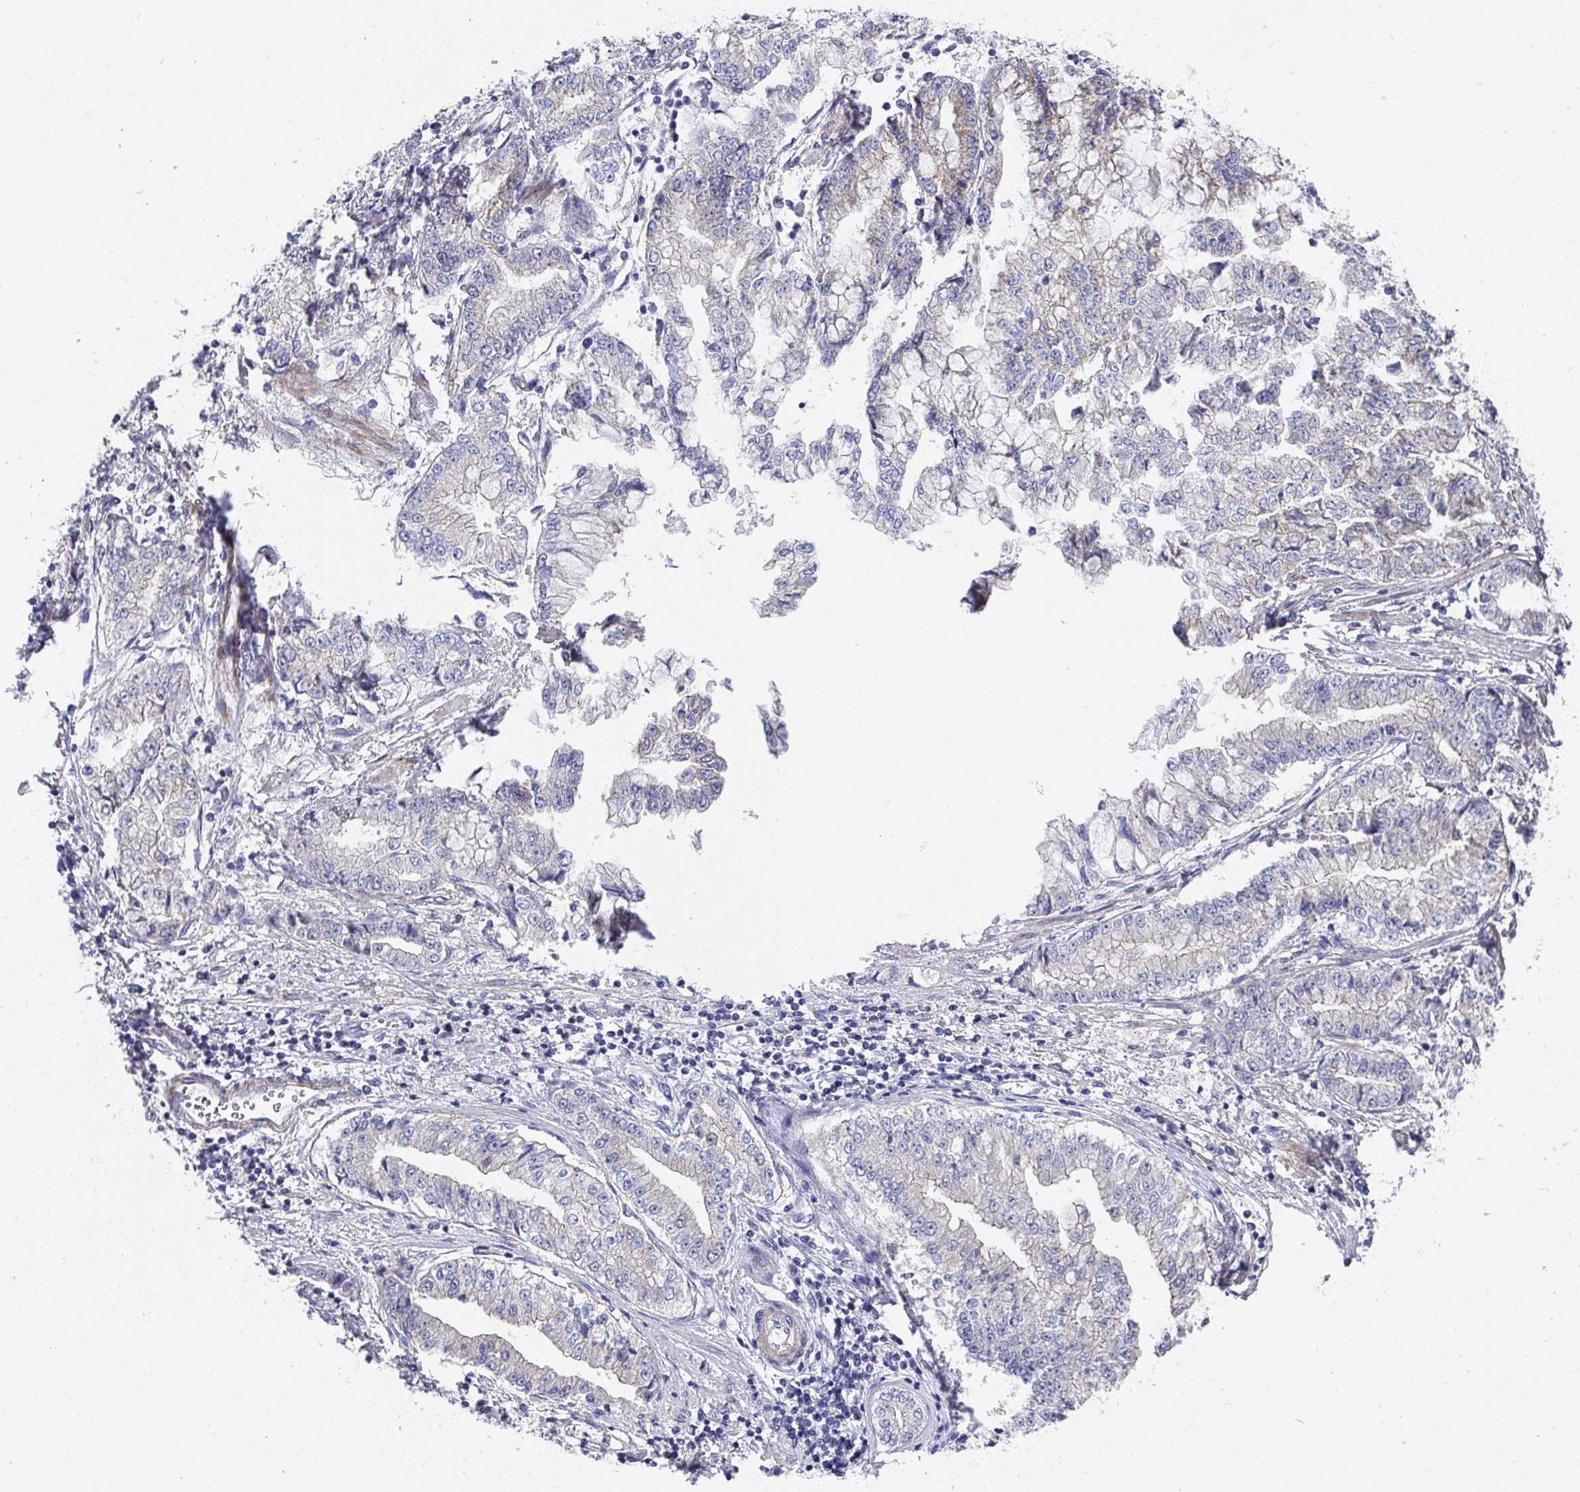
{"staining": {"intensity": "negative", "quantity": "none", "location": "none"}, "tissue": "stomach cancer", "cell_type": "Tumor cells", "image_type": "cancer", "snomed": [{"axis": "morphology", "description": "Adenocarcinoma, NOS"}, {"axis": "topography", "description": "Stomach, upper"}], "caption": "High magnification brightfield microscopy of stomach adenocarcinoma stained with DAB (brown) and counterstained with hematoxylin (blue): tumor cells show no significant expression. The staining was performed using DAB to visualize the protein expression in brown, while the nuclei were stained in blue with hematoxylin (Magnification: 20x).", "gene": "ATP5F1C", "patient": {"sex": "female", "age": 74}}